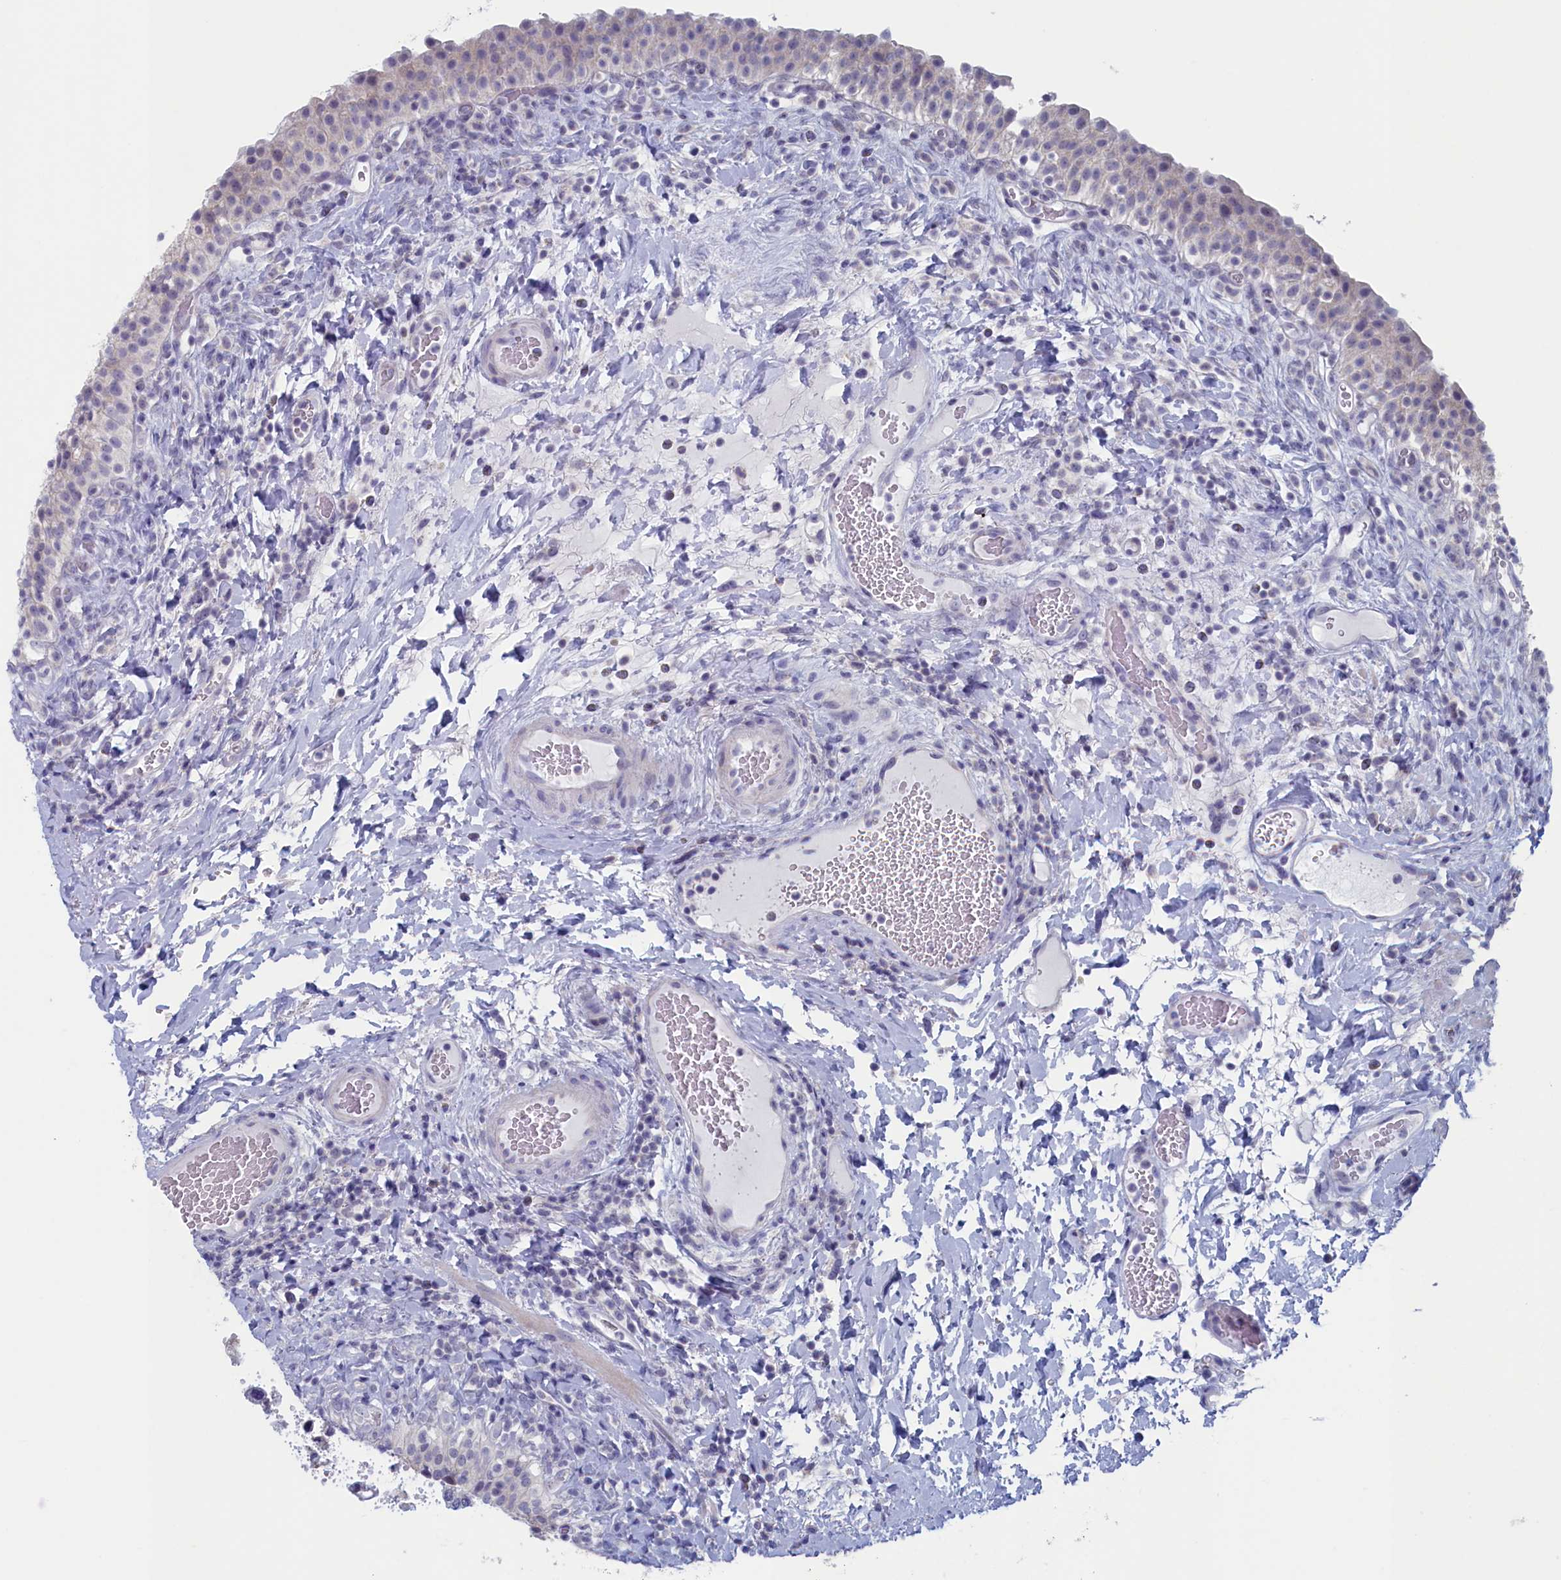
{"staining": {"intensity": "weak", "quantity": "<25%", "location": "cytoplasmic/membranous"}, "tissue": "urinary bladder", "cell_type": "Urothelial cells", "image_type": "normal", "snomed": [{"axis": "morphology", "description": "Normal tissue, NOS"}, {"axis": "morphology", "description": "Inflammation, NOS"}, {"axis": "topography", "description": "Urinary bladder"}], "caption": "High magnification brightfield microscopy of normal urinary bladder stained with DAB (brown) and counterstained with hematoxylin (blue): urothelial cells show no significant expression. (Brightfield microscopy of DAB immunohistochemistry at high magnification).", "gene": "WDR76", "patient": {"sex": "male", "age": 64}}